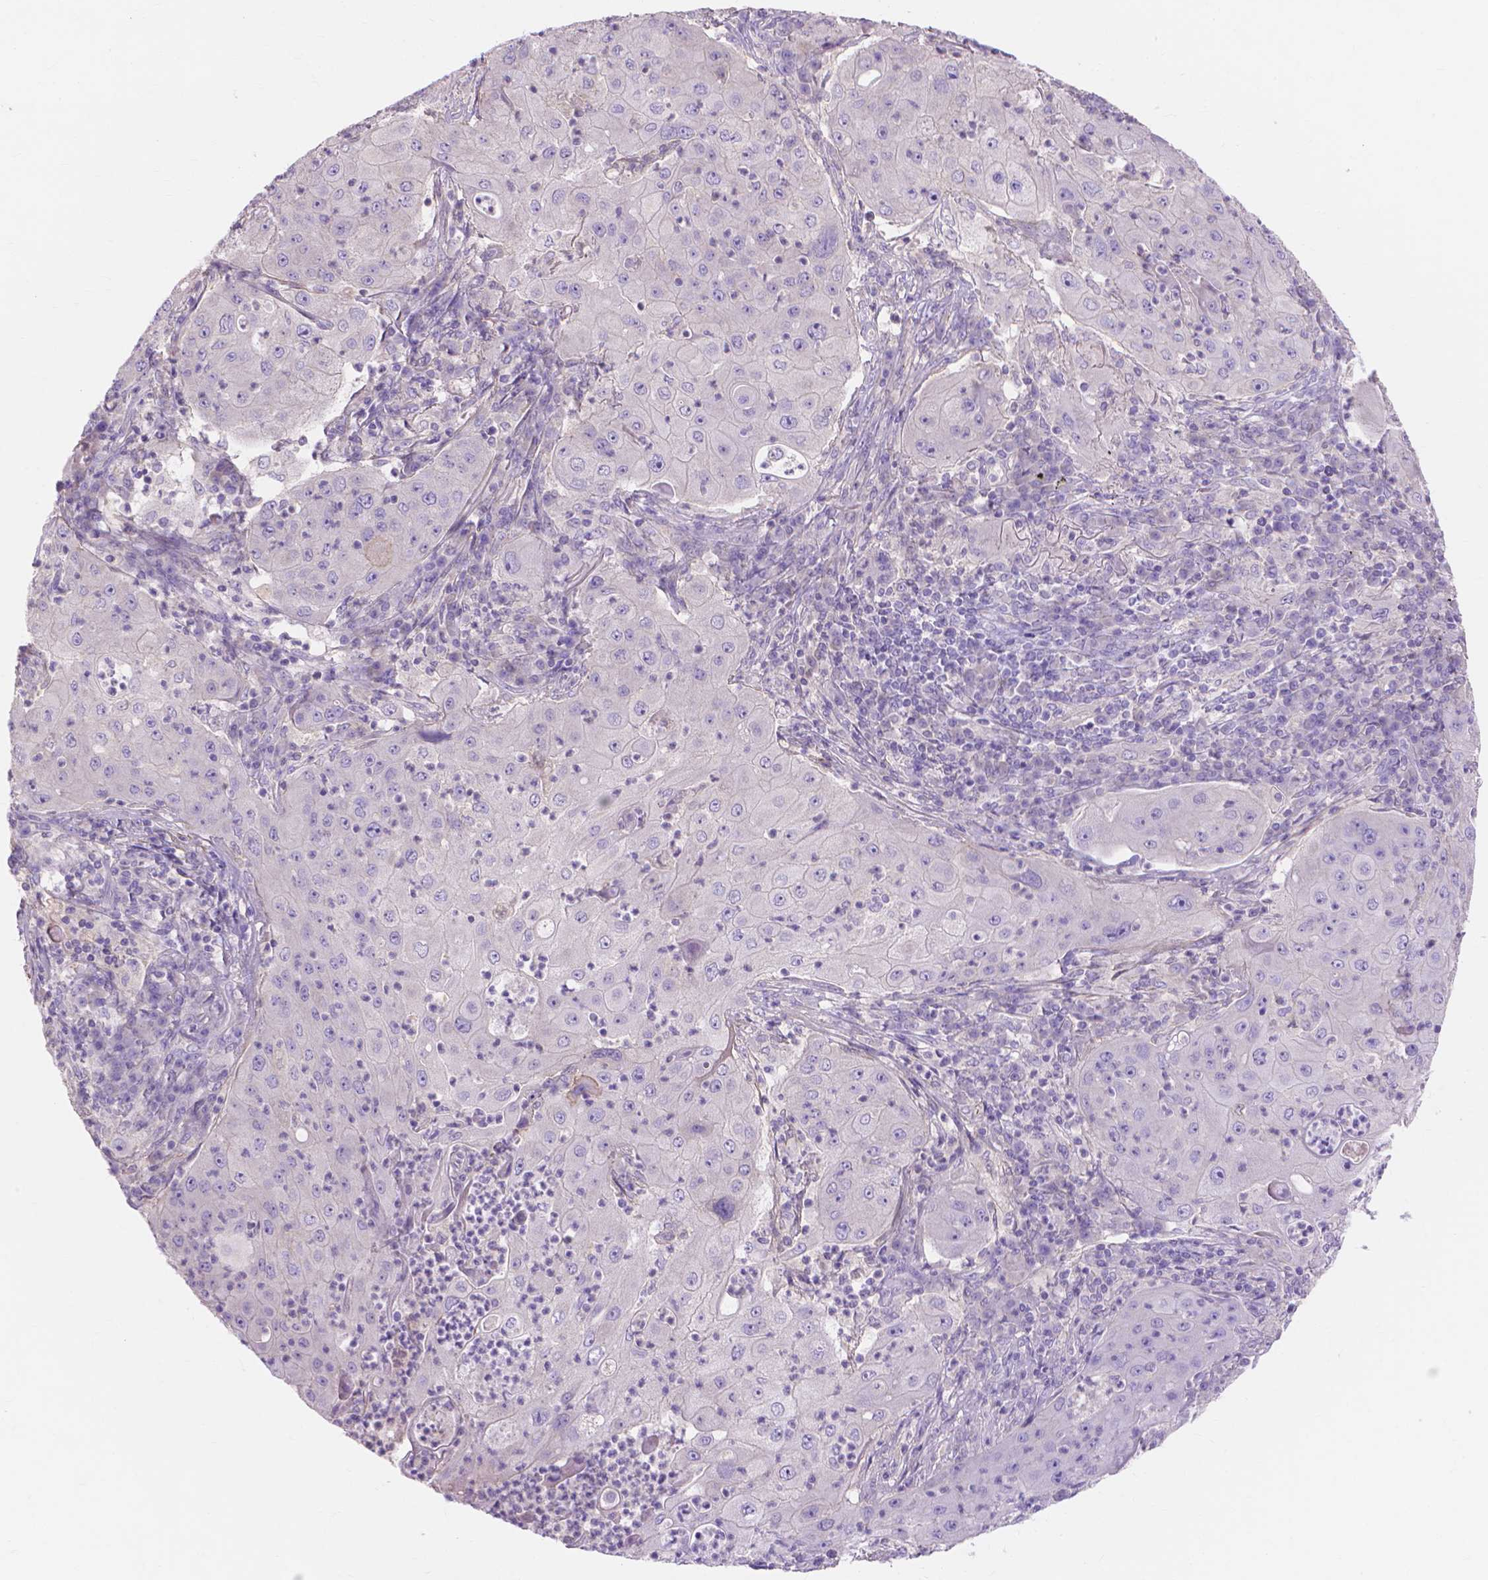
{"staining": {"intensity": "negative", "quantity": "none", "location": "none"}, "tissue": "lung cancer", "cell_type": "Tumor cells", "image_type": "cancer", "snomed": [{"axis": "morphology", "description": "Squamous cell carcinoma, NOS"}, {"axis": "topography", "description": "Lung"}], "caption": "An immunohistochemistry (IHC) image of lung squamous cell carcinoma is shown. There is no staining in tumor cells of lung squamous cell carcinoma.", "gene": "MBLAC1", "patient": {"sex": "female", "age": 59}}